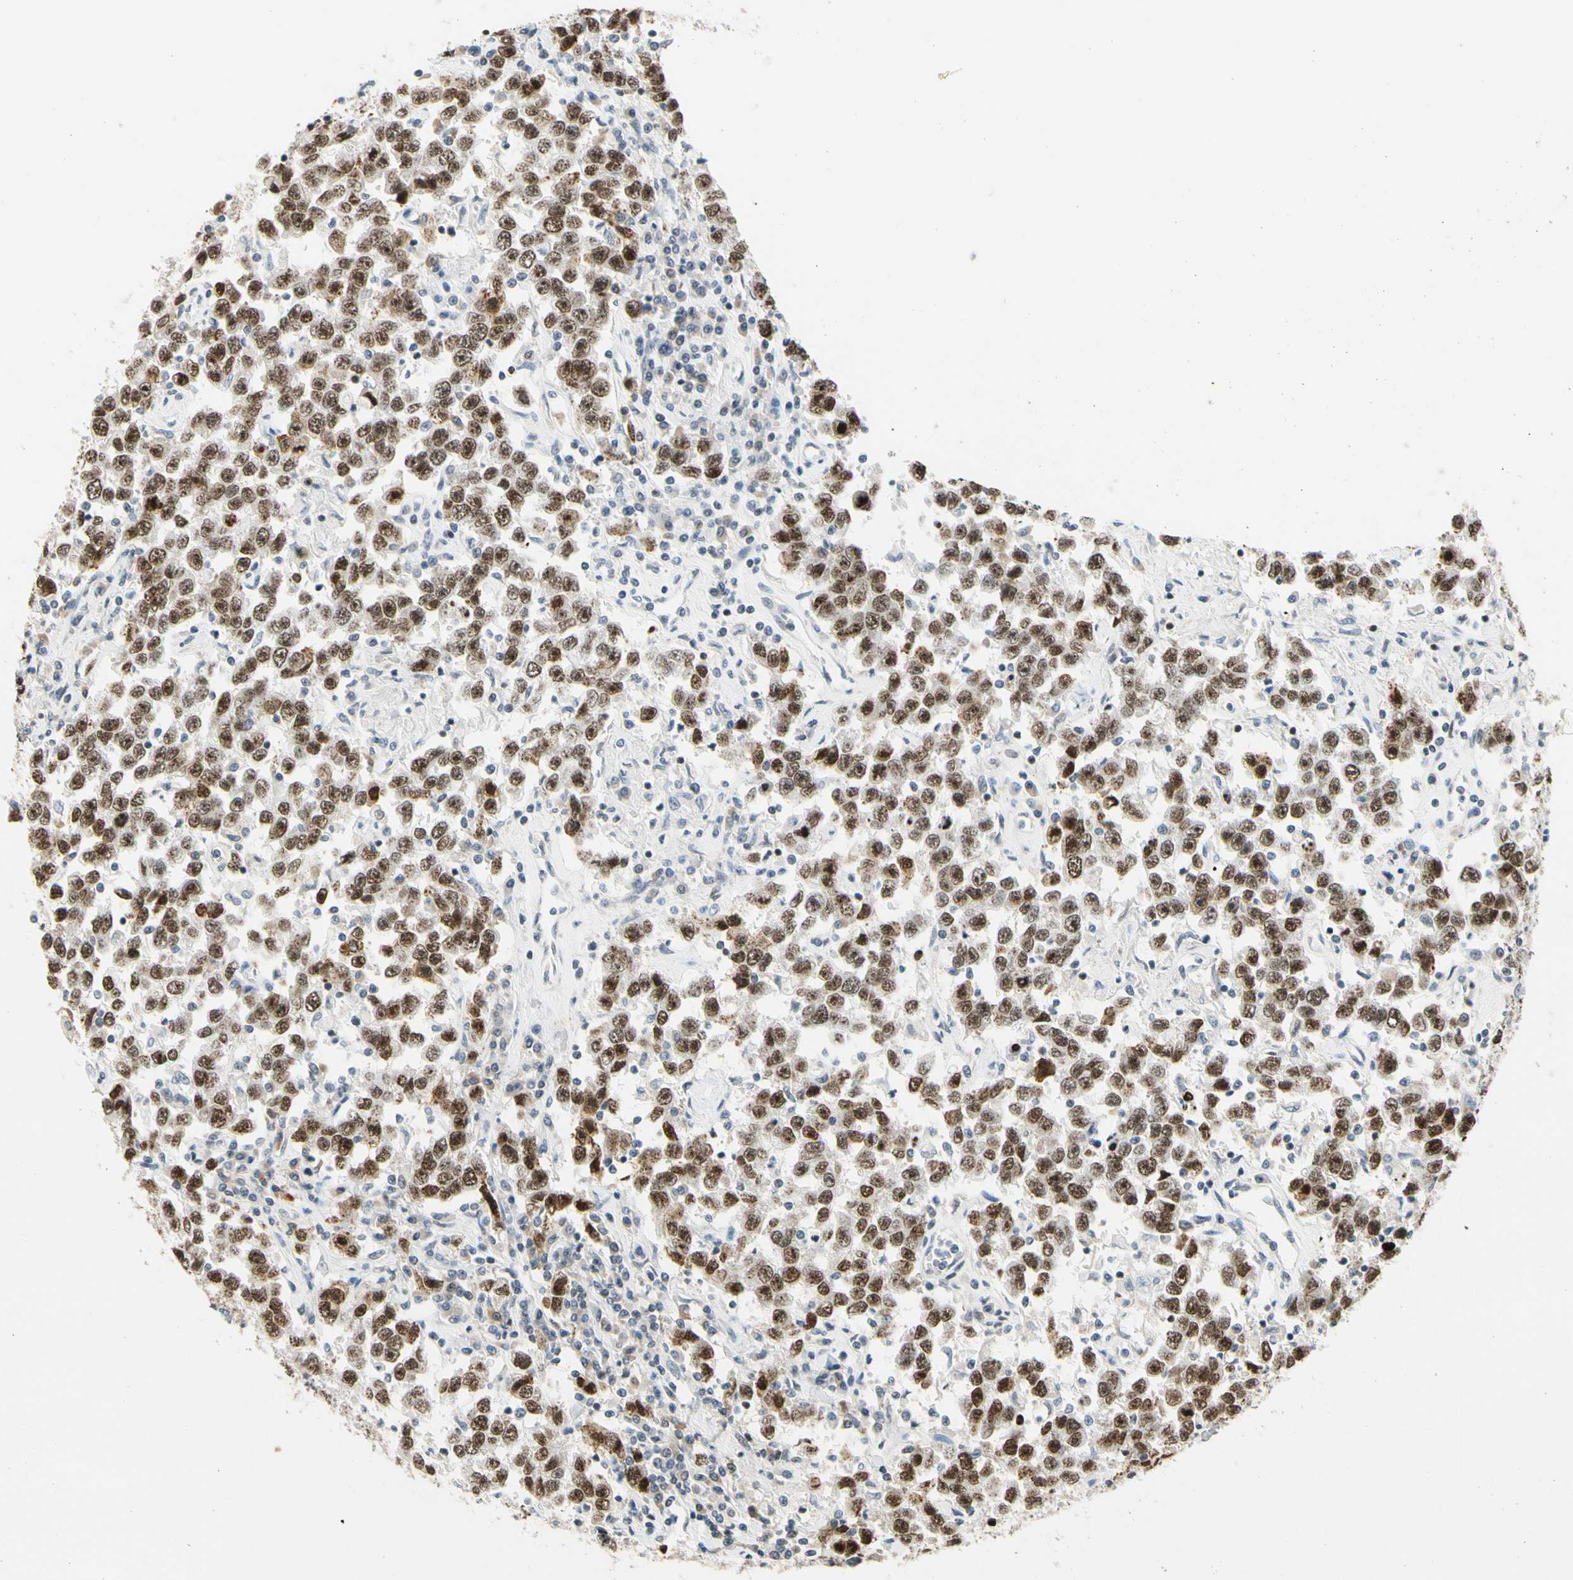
{"staining": {"intensity": "strong", "quantity": ">75%", "location": "nuclear"}, "tissue": "testis cancer", "cell_type": "Tumor cells", "image_type": "cancer", "snomed": [{"axis": "morphology", "description": "Seminoma, NOS"}, {"axis": "topography", "description": "Testis"}], "caption": "This micrograph demonstrates immunohistochemistry staining of testis cancer (seminoma), with high strong nuclear staining in about >75% of tumor cells.", "gene": "ZSCAN16", "patient": {"sex": "male", "age": 41}}